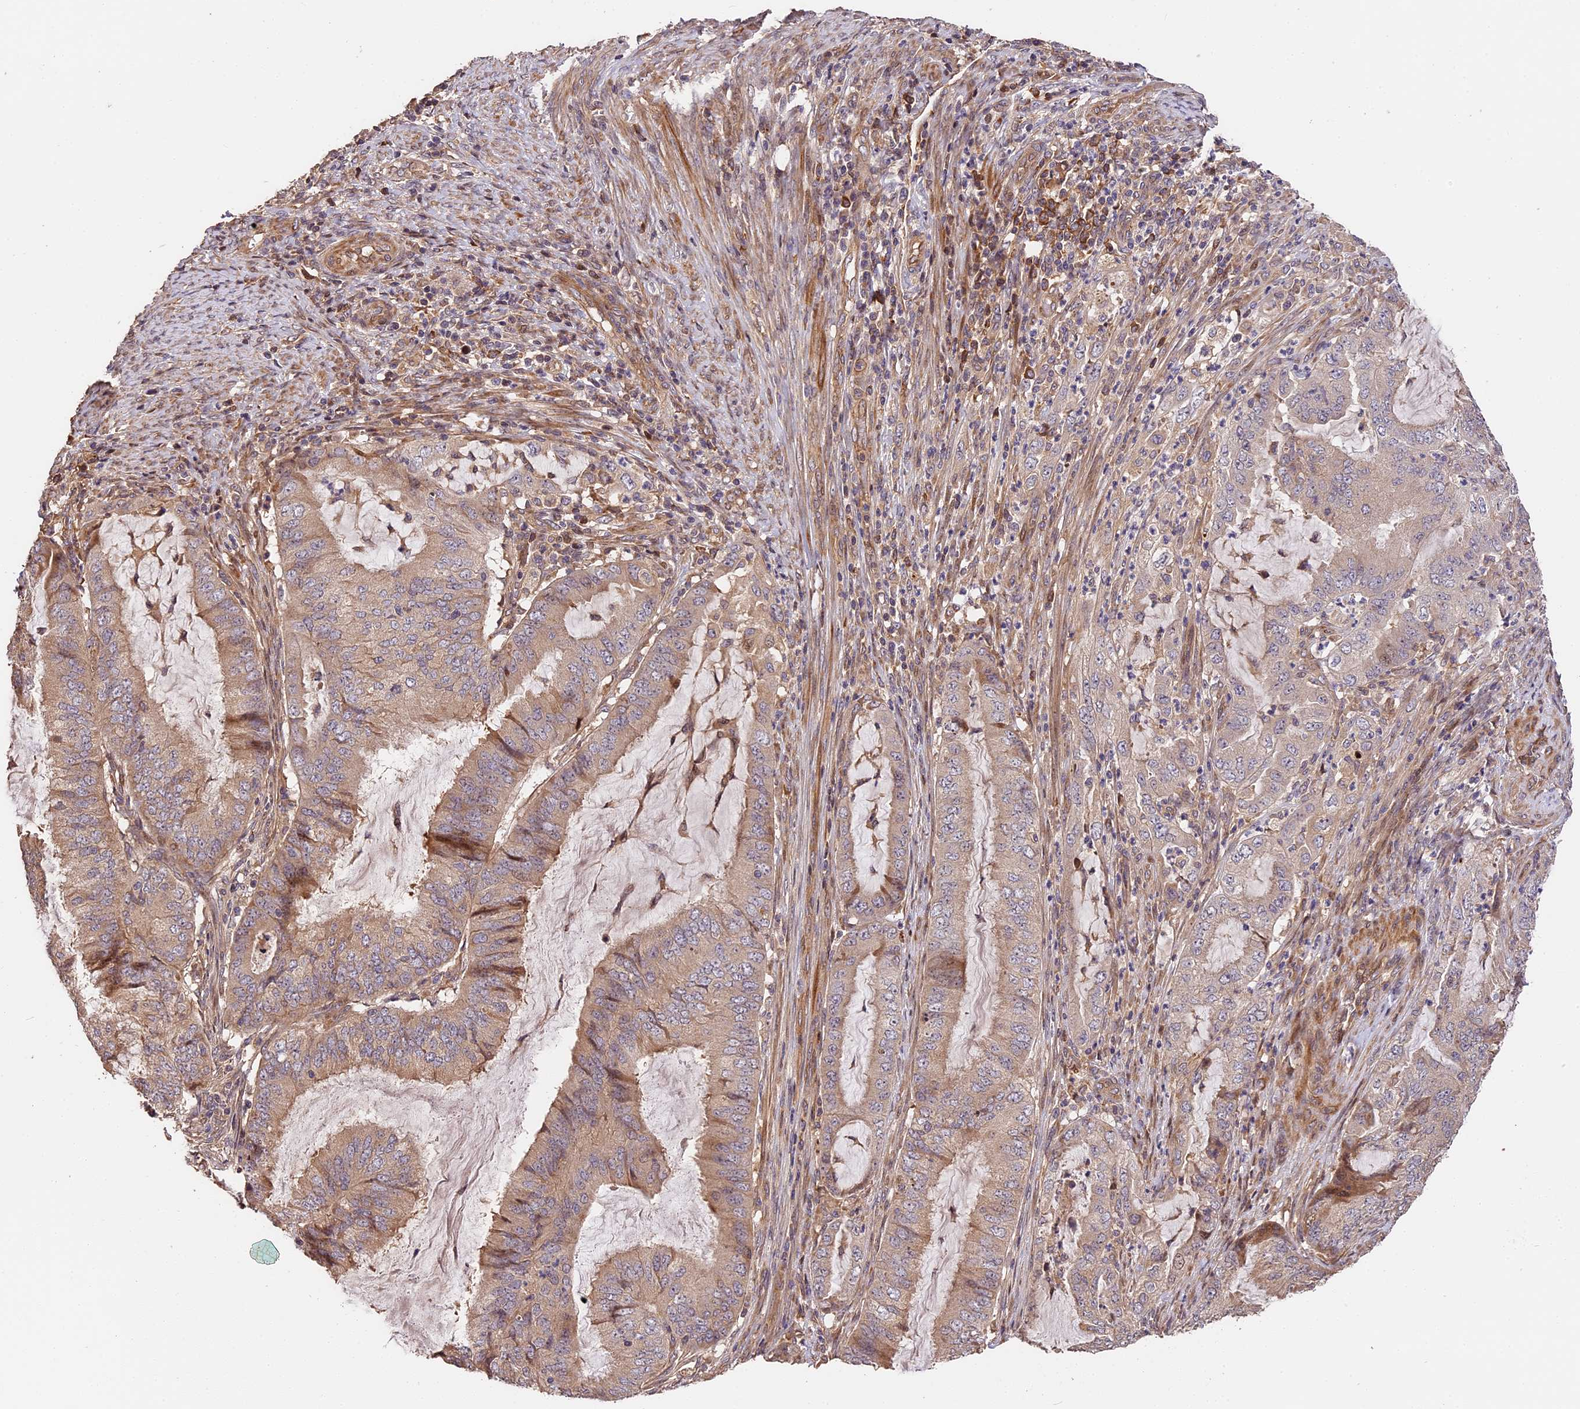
{"staining": {"intensity": "weak", "quantity": "25%-75%", "location": "cytoplasmic/membranous,nuclear"}, "tissue": "endometrial cancer", "cell_type": "Tumor cells", "image_type": "cancer", "snomed": [{"axis": "morphology", "description": "Adenocarcinoma, NOS"}, {"axis": "topography", "description": "Endometrium"}], "caption": "Immunohistochemical staining of adenocarcinoma (endometrial) reveals low levels of weak cytoplasmic/membranous and nuclear protein positivity in about 25%-75% of tumor cells.", "gene": "ARHGAP17", "patient": {"sex": "female", "age": 51}}